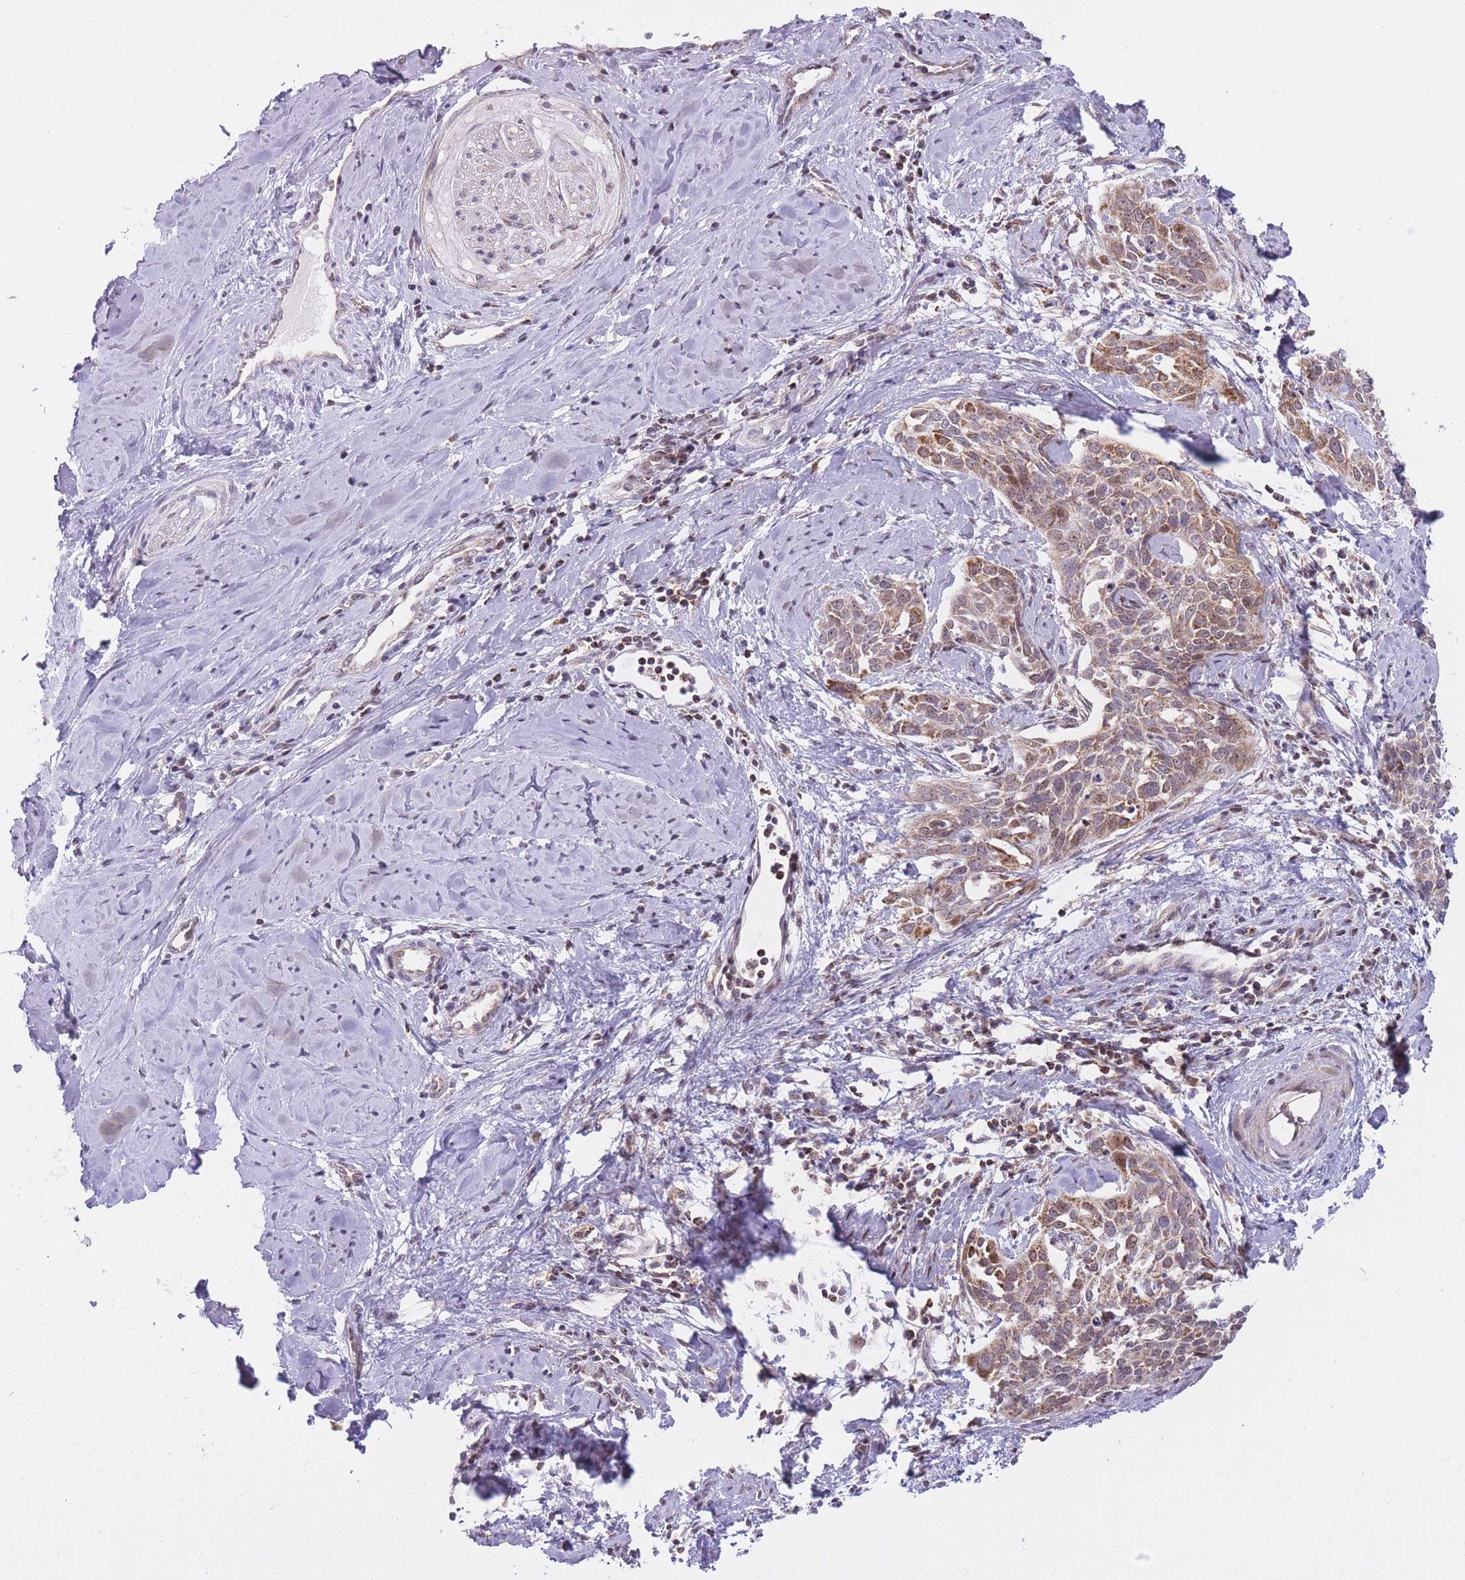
{"staining": {"intensity": "moderate", "quantity": ">75%", "location": "cytoplasmic/membranous"}, "tissue": "cervical cancer", "cell_type": "Tumor cells", "image_type": "cancer", "snomed": [{"axis": "morphology", "description": "Squamous cell carcinoma, NOS"}, {"axis": "topography", "description": "Cervix"}], "caption": "Human squamous cell carcinoma (cervical) stained for a protein (brown) exhibits moderate cytoplasmic/membranous positive positivity in approximately >75% of tumor cells.", "gene": "DPYSL4", "patient": {"sex": "female", "age": 44}}